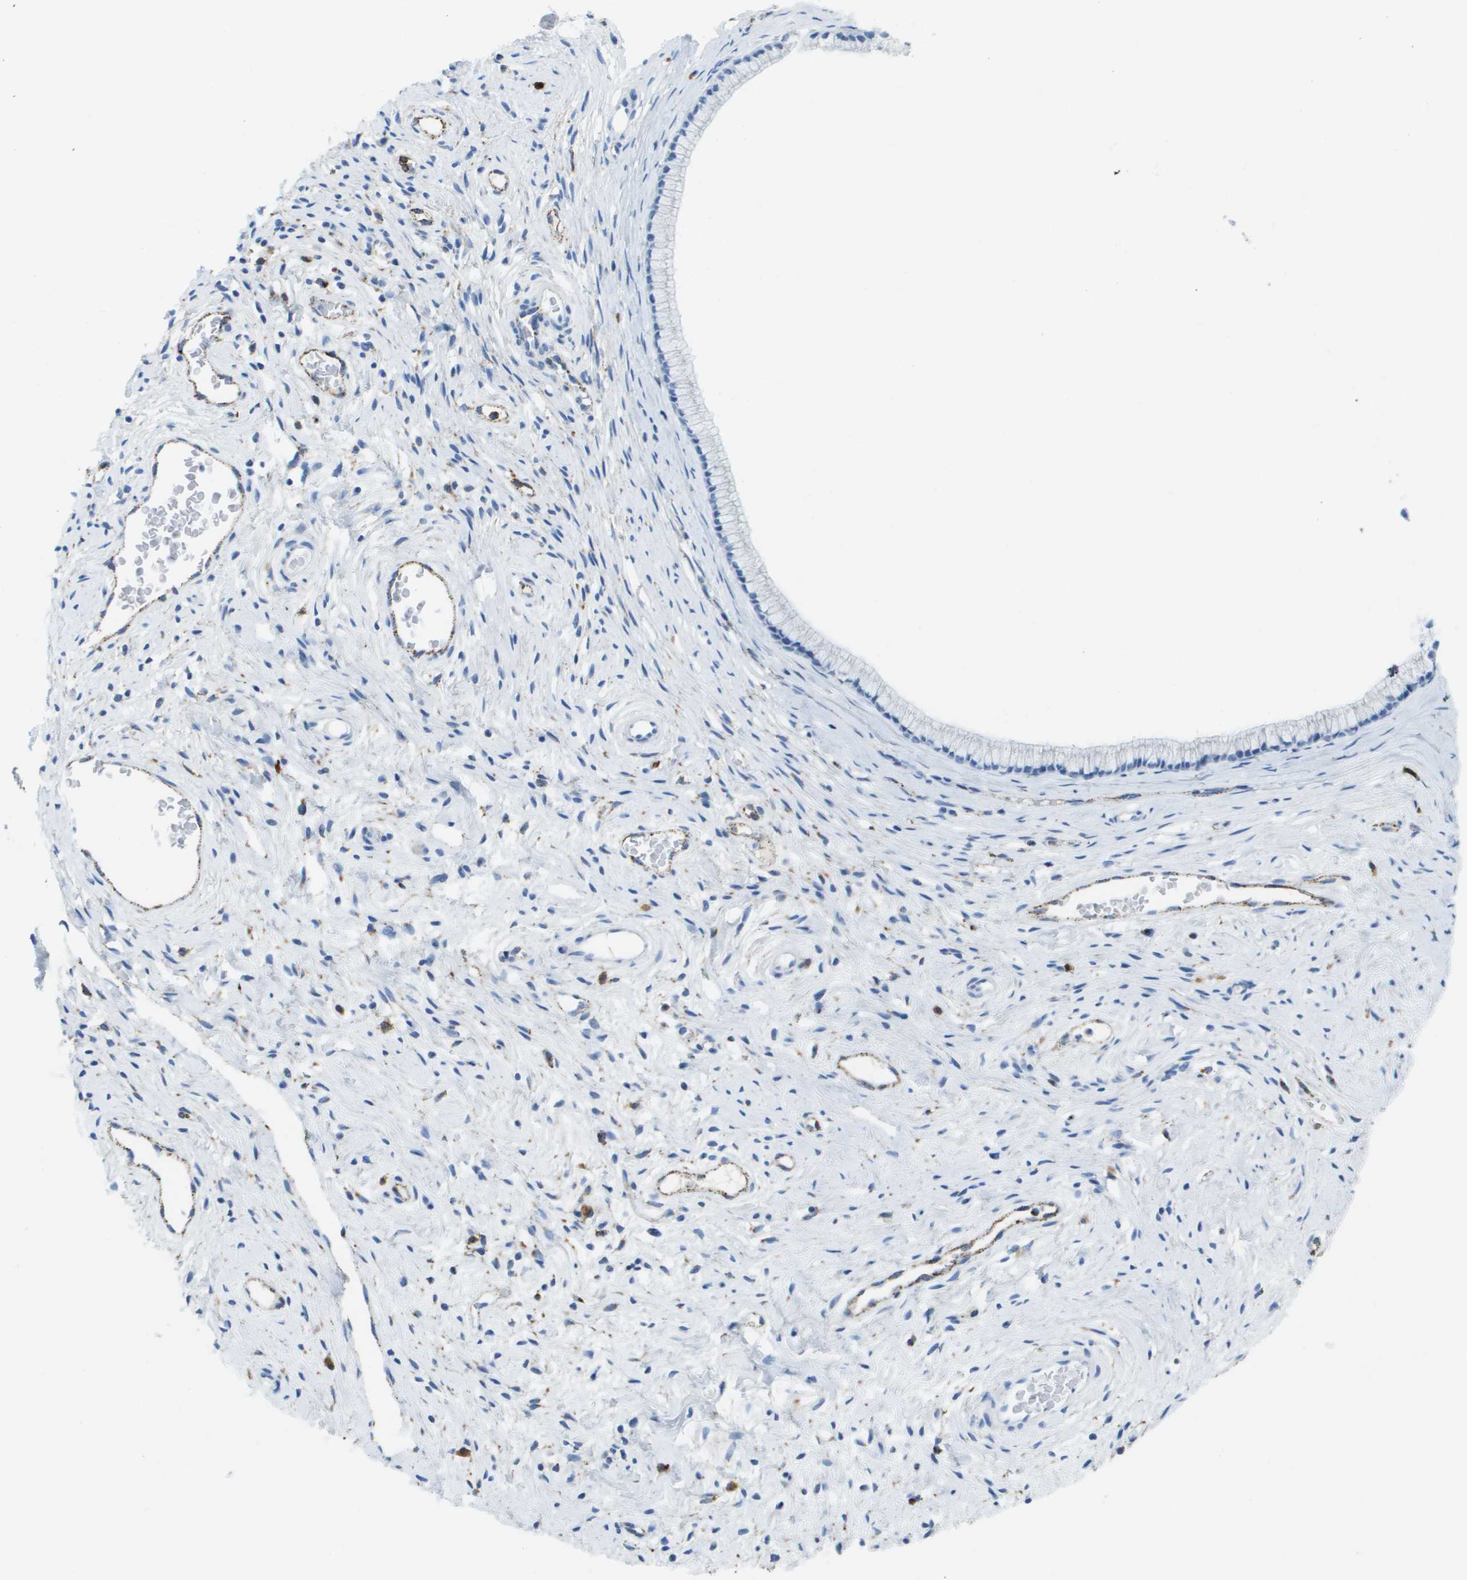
{"staining": {"intensity": "negative", "quantity": "none", "location": "none"}, "tissue": "cervix", "cell_type": "Glandular cells", "image_type": "normal", "snomed": [{"axis": "morphology", "description": "Normal tissue, NOS"}, {"axis": "topography", "description": "Cervix"}], "caption": "A high-resolution image shows immunohistochemistry staining of benign cervix, which reveals no significant expression in glandular cells.", "gene": "PRCP", "patient": {"sex": "female", "age": 77}}